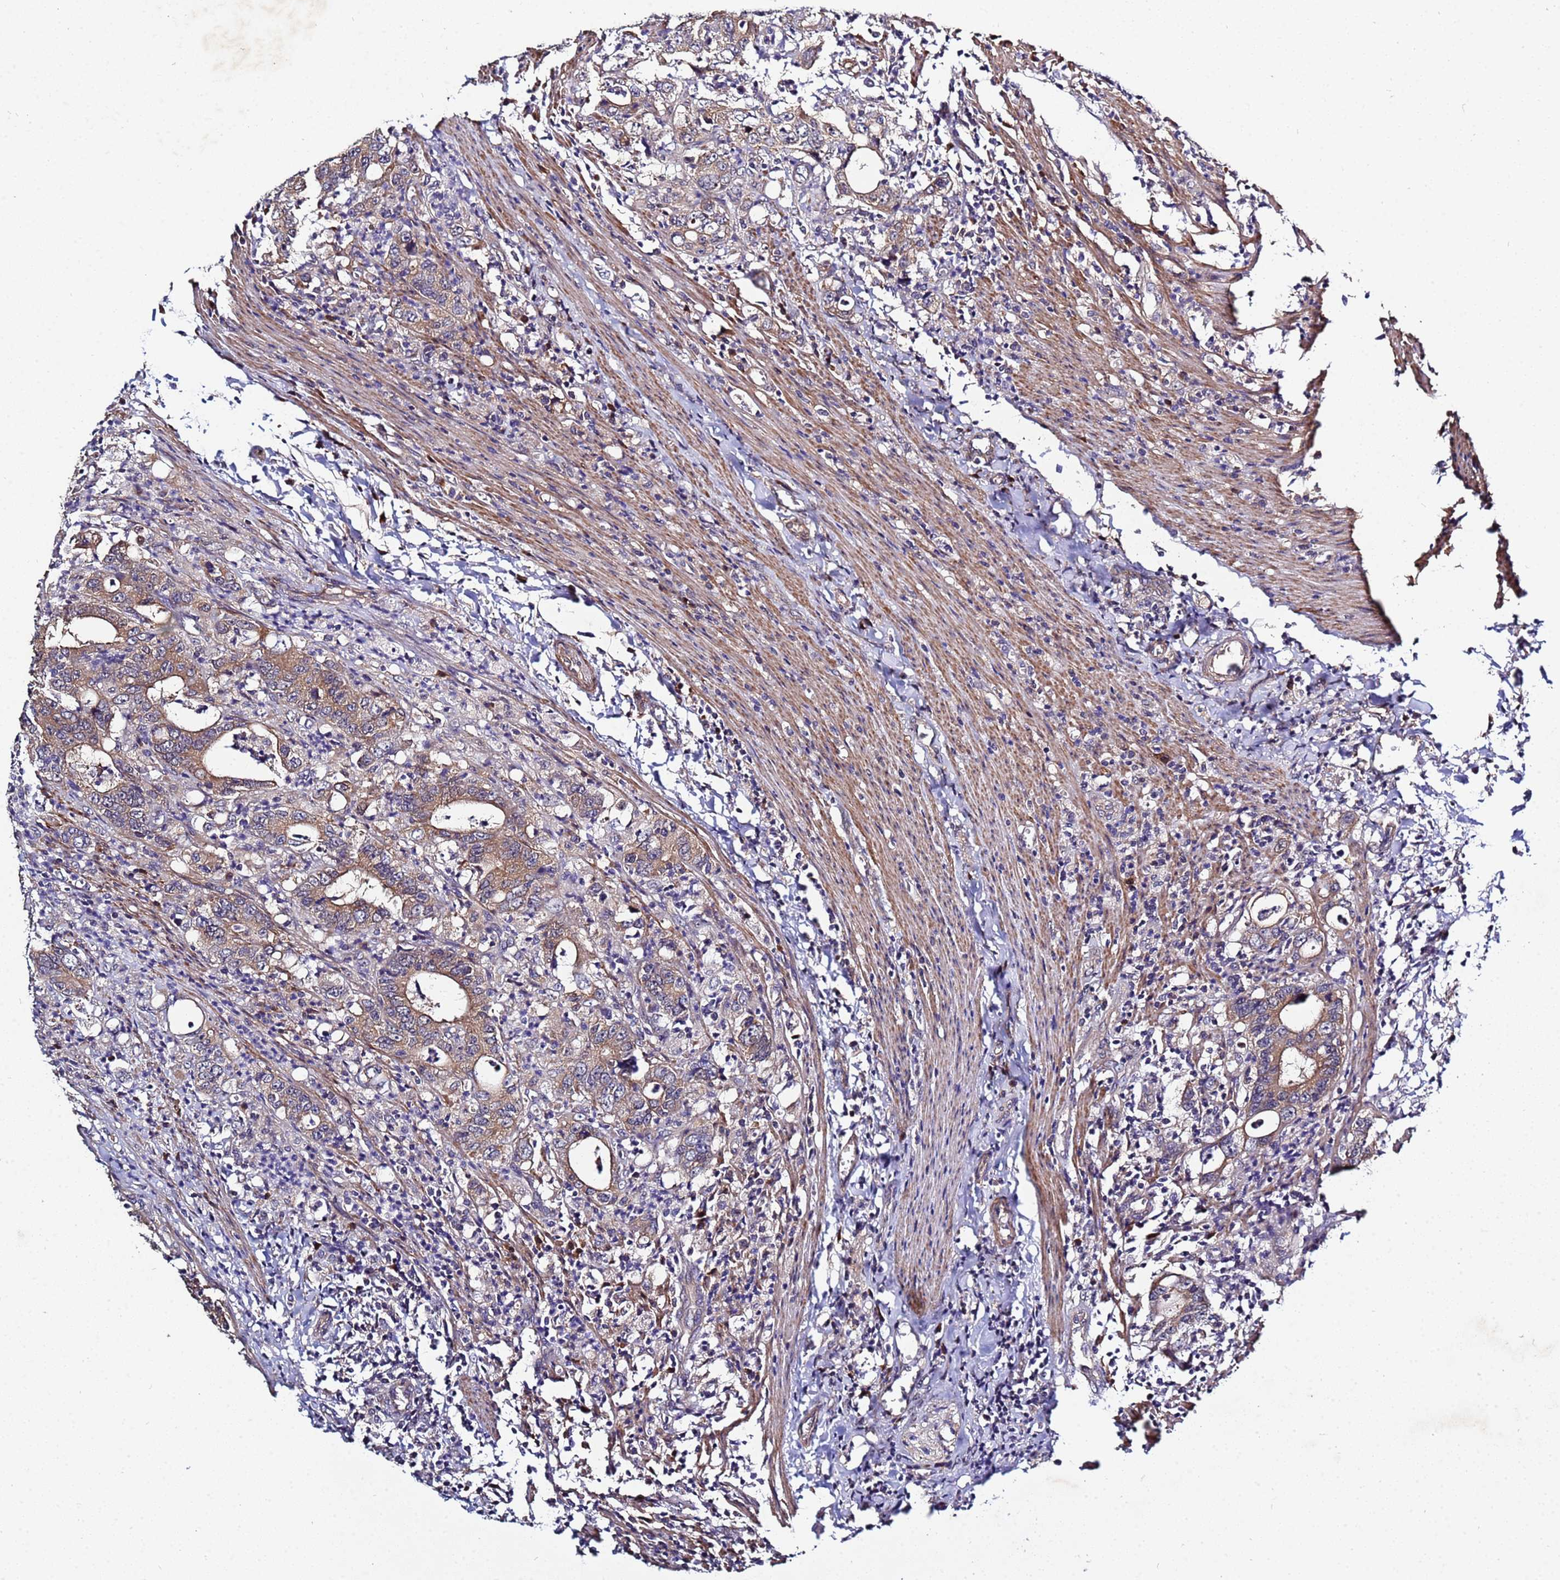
{"staining": {"intensity": "moderate", "quantity": ">75%", "location": "cytoplasmic/membranous"}, "tissue": "colorectal cancer", "cell_type": "Tumor cells", "image_type": "cancer", "snomed": [{"axis": "morphology", "description": "Adenocarcinoma, NOS"}, {"axis": "topography", "description": "Colon"}], "caption": "This micrograph exhibits immunohistochemistry (IHC) staining of colorectal cancer, with medium moderate cytoplasmic/membranous expression in about >75% of tumor cells.", "gene": "NAXE", "patient": {"sex": "female", "age": 75}}